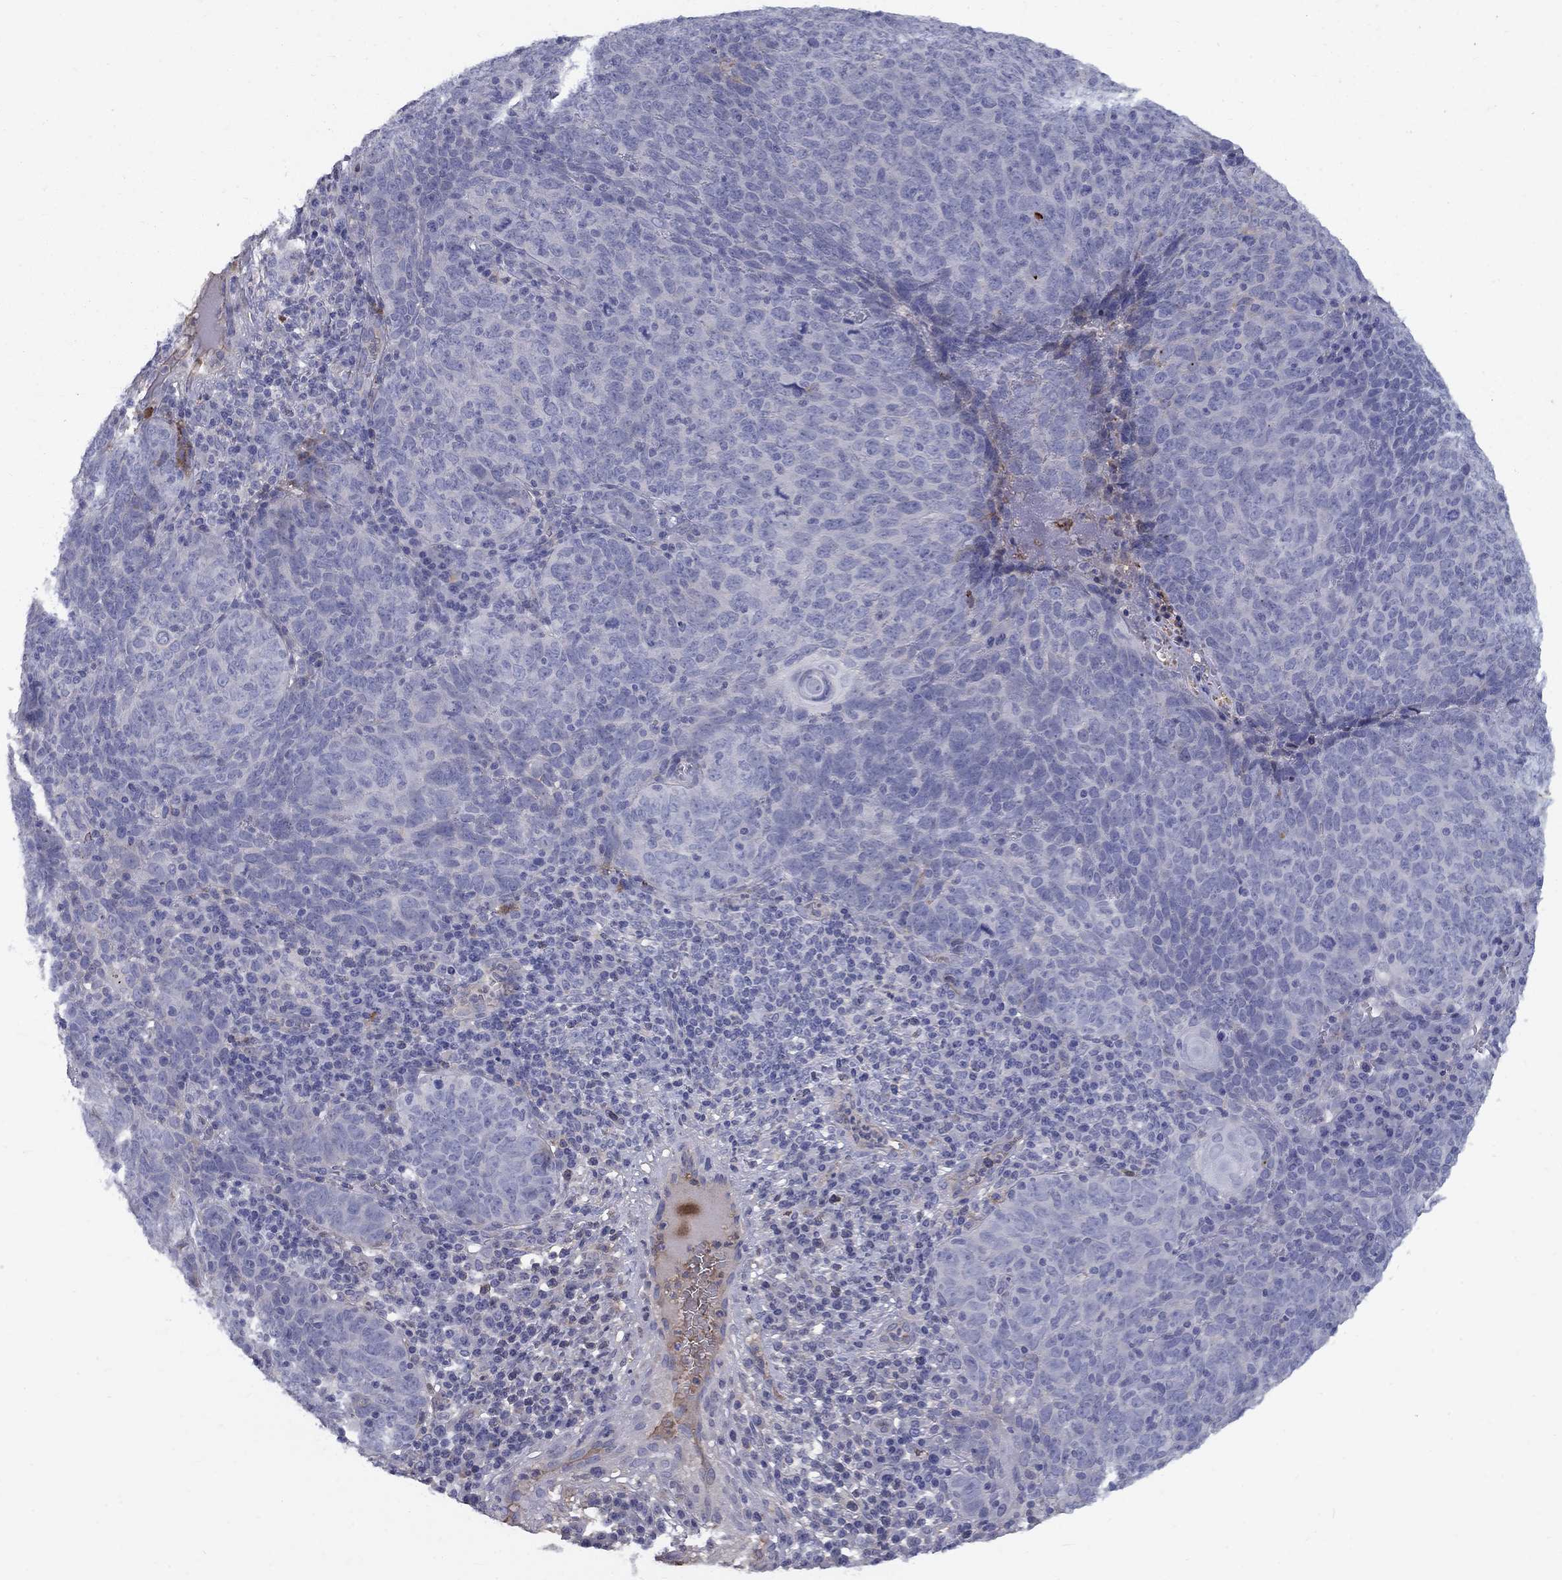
{"staining": {"intensity": "negative", "quantity": "none", "location": "none"}, "tissue": "skin cancer", "cell_type": "Tumor cells", "image_type": "cancer", "snomed": [{"axis": "morphology", "description": "Squamous cell carcinoma, NOS"}, {"axis": "topography", "description": "Skin"}, {"axis": "topography", "description": "Anal"}], "caption": "There is no significant positivity in tumor cells of skin cancer (squamous cell carcinoma).", "gene": "EPDR1", "patient": {"sex": "female", "age": 51}}